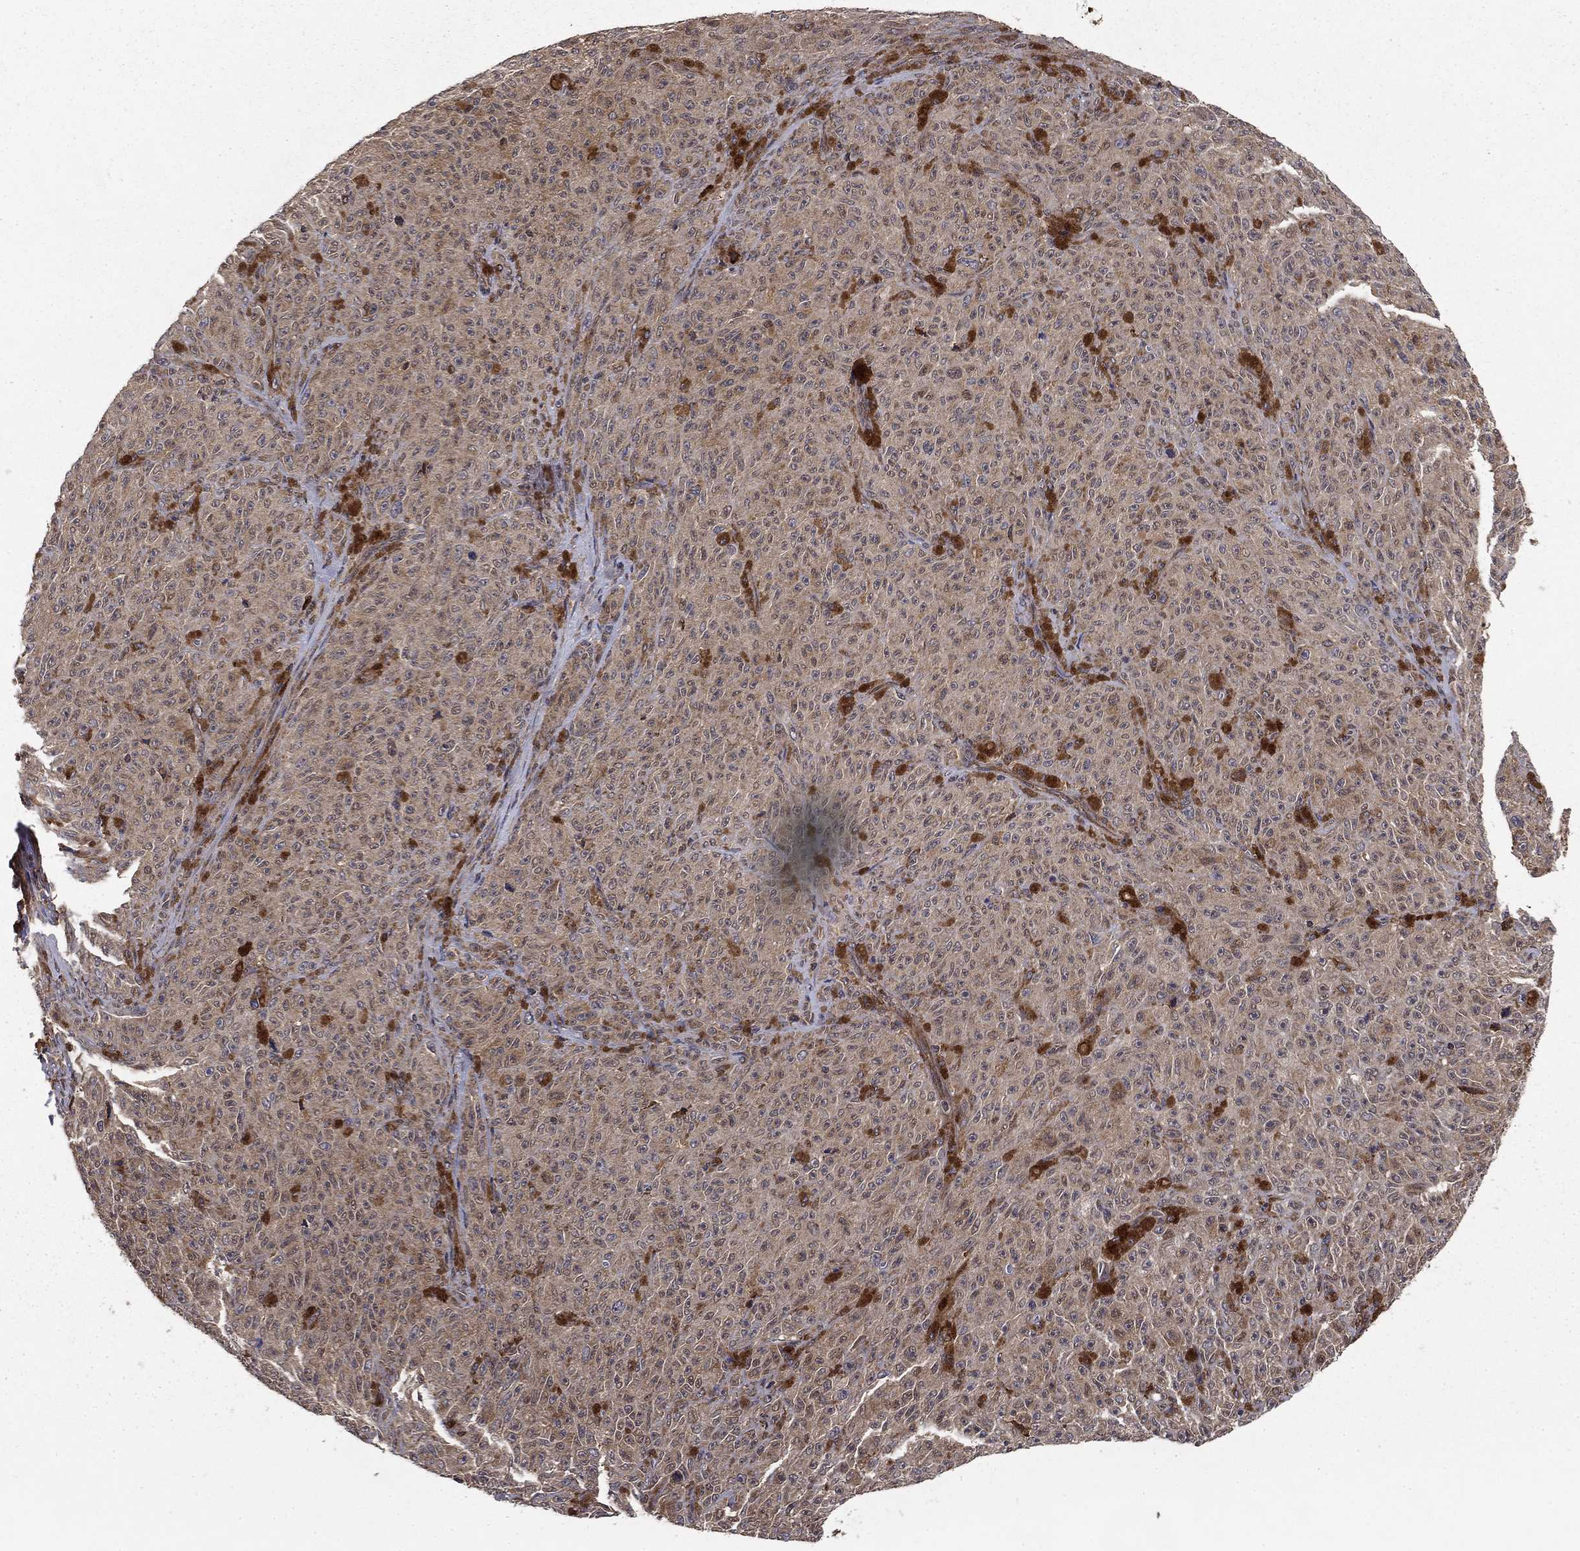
{"staining": {"intensity": "negative", "quantity": "none", "location": "none"}, "tissue": "melanoma", "cell_type": "Tumor cells", "image_type": "cancer", "snomed": [{"axis": "morphology", "description": "Malignant melanoma, NOS"}, {"axis": "topography", "description": "Skin"}], "caption": "DAB immunohistochemical staining of human melanoma displays no significant expression in tumor cells.", "gene": "BABAM2", "patient": {"sex": "female", "age": 82}}